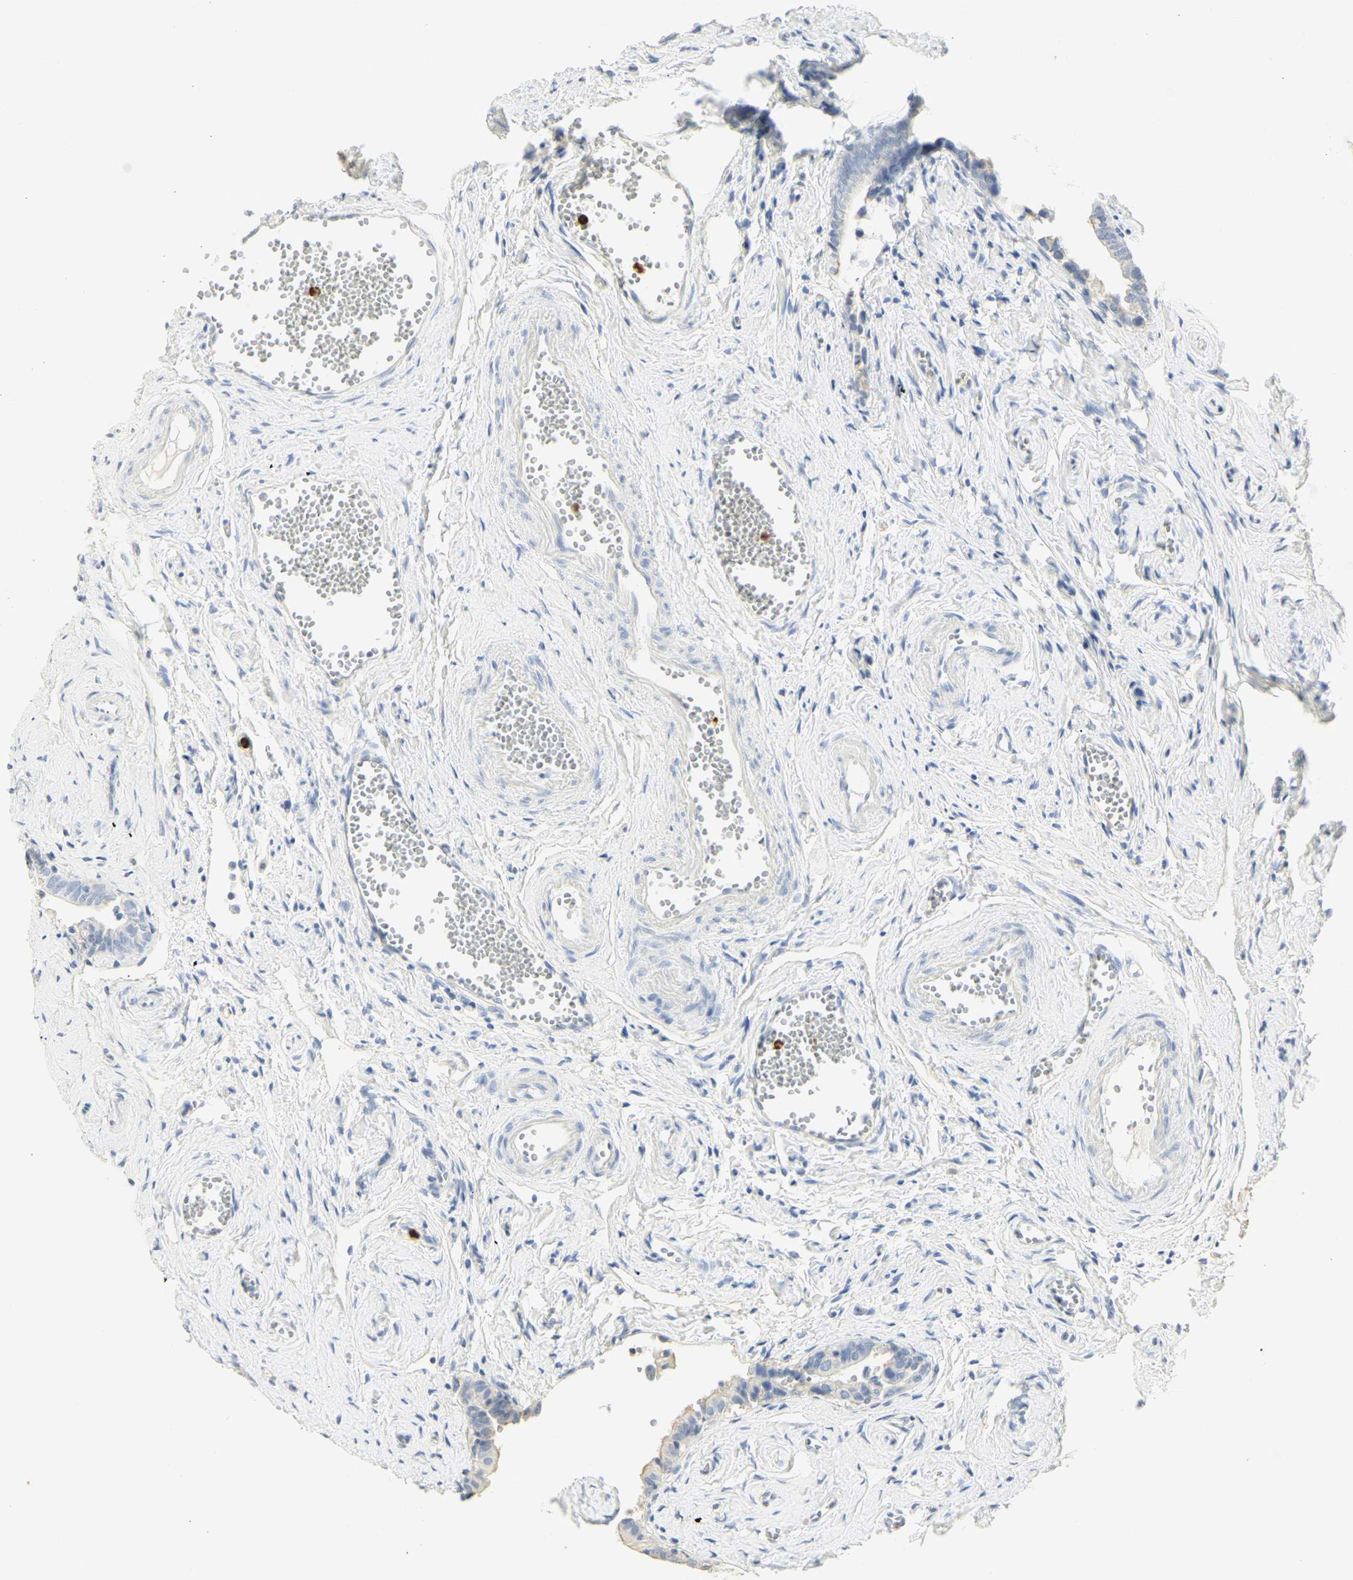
{"staining": {"intensity": "negative", "quantity": "none", "location": "none"}, "tissue": "fallopian tube", "cell_type": "Glandular cells", "image_type": "normal", "snomed": [{"axis": "morphology", "description": "Normal tissue, NOS"}, {"axis": "topography", "description": "Fallopian tube"}], "caption": "Immunohistochemical staining of benign fallopian tube reveals no significant staining in glandular cells. (Stains: DAB immunohistochemistry with hematoxylin counter stain, Microscopy: brightfield microscopy at high magnification).", "gene": "CEACAM5", "patient": {"sex": "female", "age": 71}}